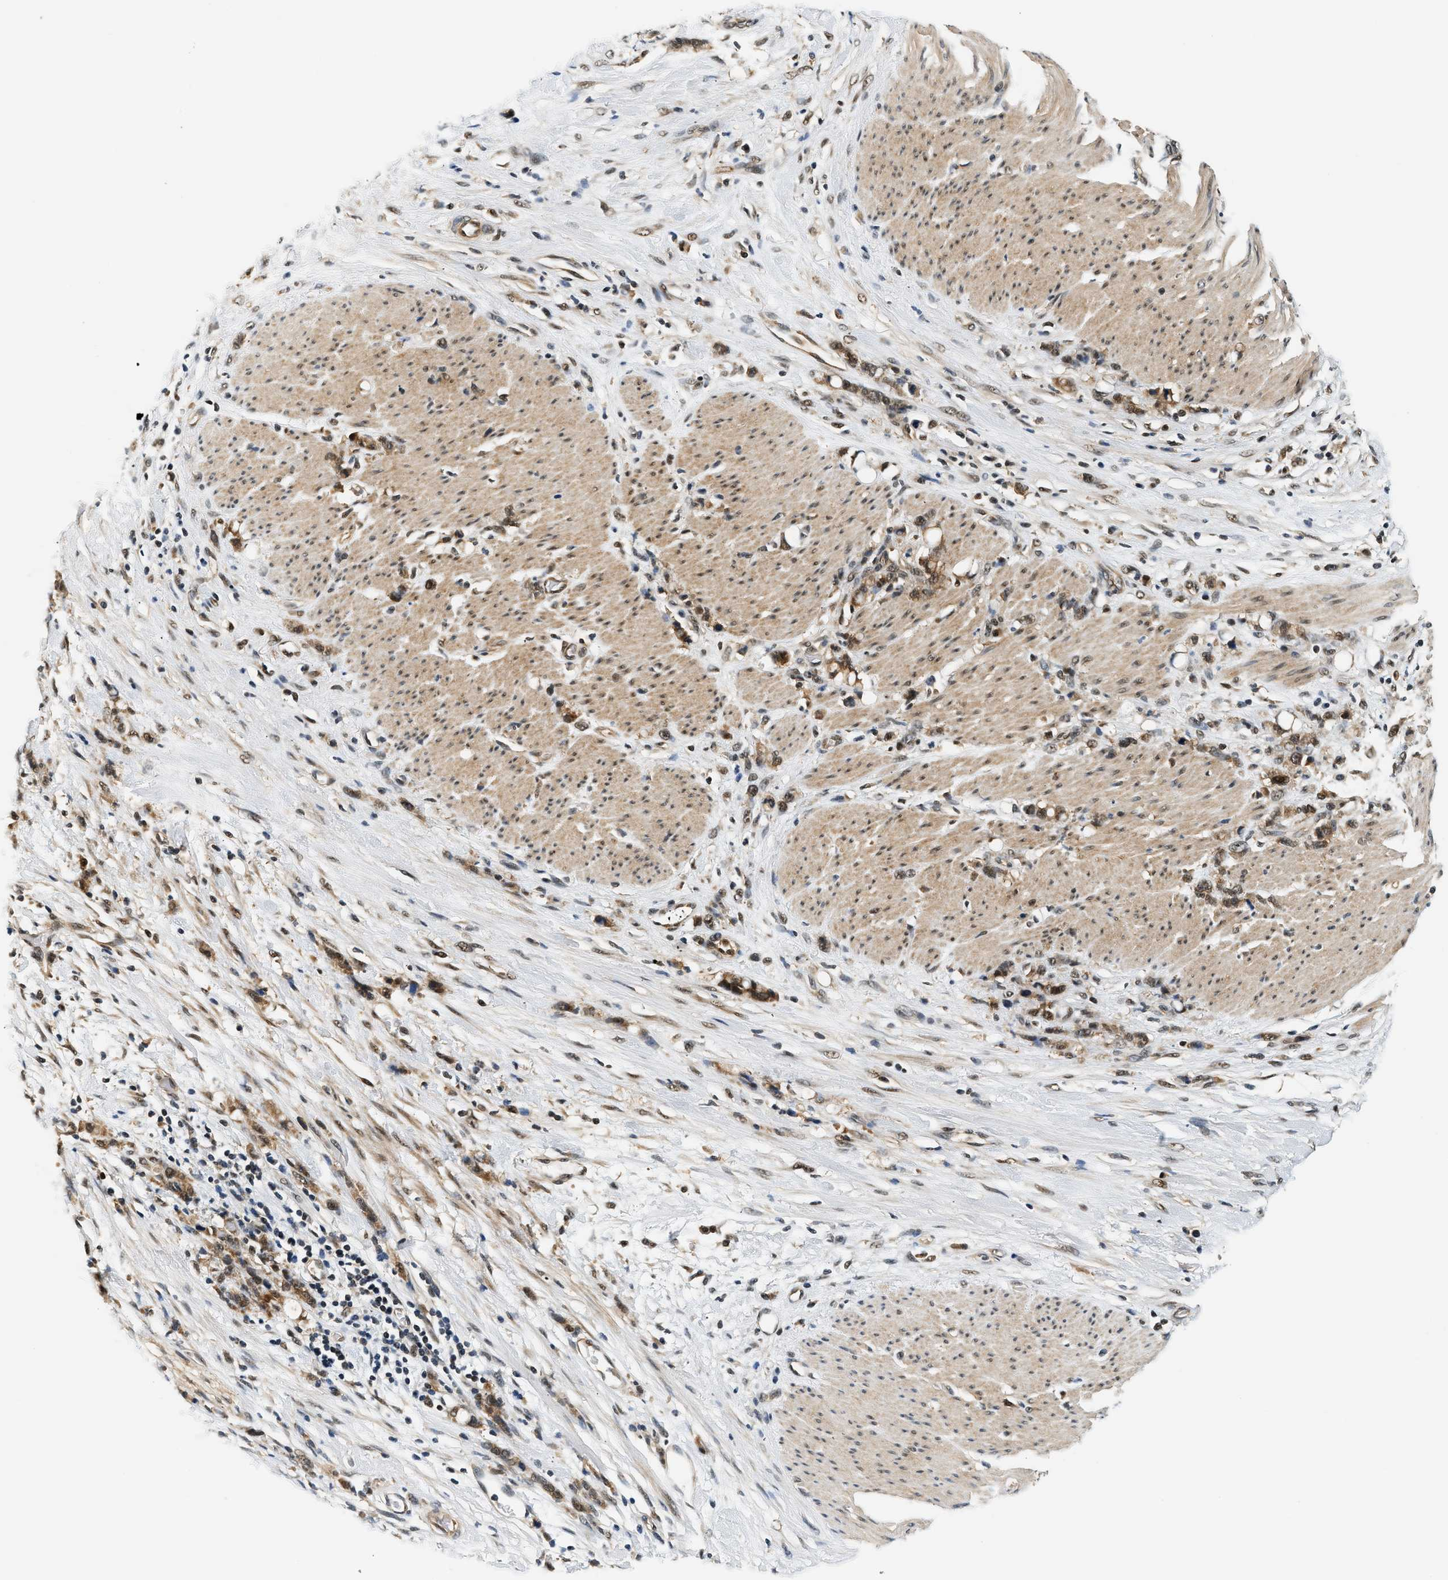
{"staining": {"intensity": "moderate", "quantity": ">75%", "location": "cytoplasmic/membranous"}, "tissue": "stomach cancer", "cell_type": "Tumor cells", "image_type": "cancer", "snomed": [{"axis": "morphology", "description": "Adenocarcinoma, NOS"}, {"axis": "topography", "description": "Stomach, lower"}], "caption": "Moderate cytoplasmic/membranous positivity is appreciated in approximately >75% of tumor cells in stomach adenocarcinoma. (DAB (3,3'-diaminobenzidine) IHC, brown staining for protein, blue staining for nuclei).", "gene": "PSMD3", "patient": {"sex": "male", "age": 88}}